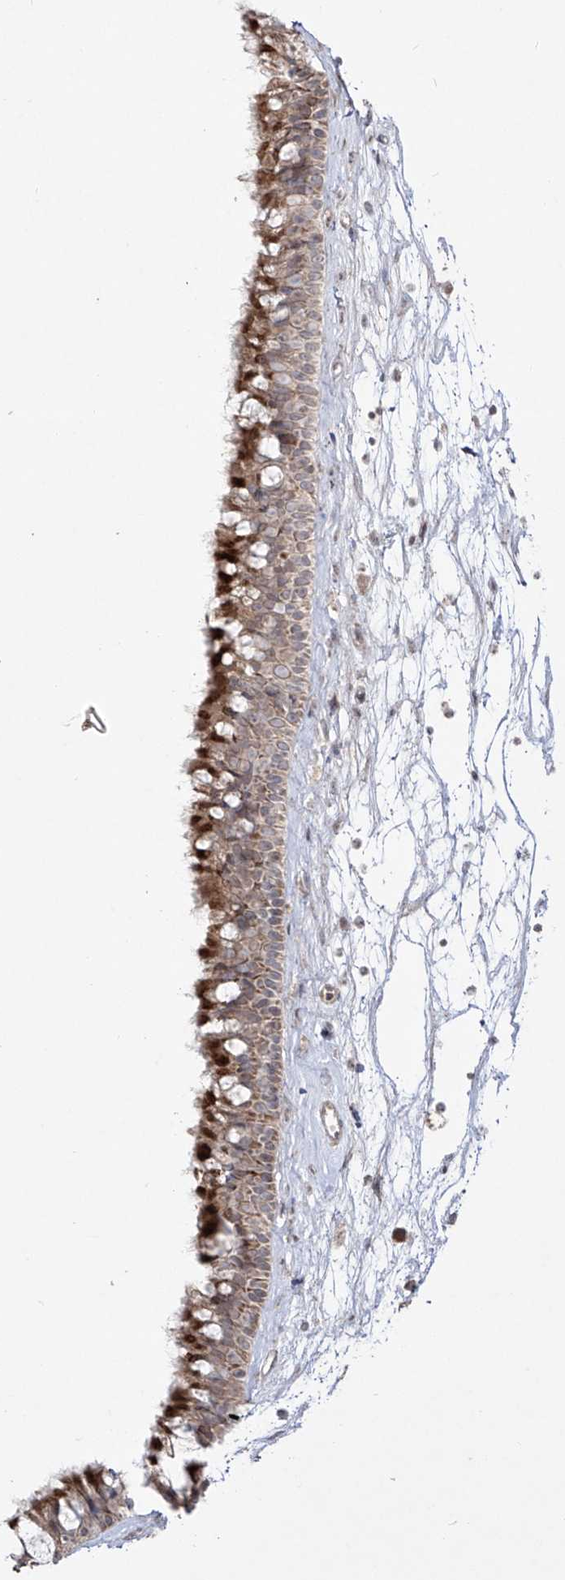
{"staining": {"intensity": "strong", "quantity": "25%-75%", "location": "cytoplasmic/membranous"}, "tissue": "nasopharynx", "cell_type": "Respiratory epithelial cells", "image_type": "normal", "snomed": [{"axis": "morphology", "description": "Normal tissue, NOS"}, {"axis": "topography", "description": "Nasopharynx"}], "caption": "Human nasopharynx stained for a protein (brown) displays strong cytoplasmic/membranous positive positivity in about 25%-75% of respiratory epithelial cells.", "gene": "YKT6", "patient": {"sex": "male", "age": 64}}